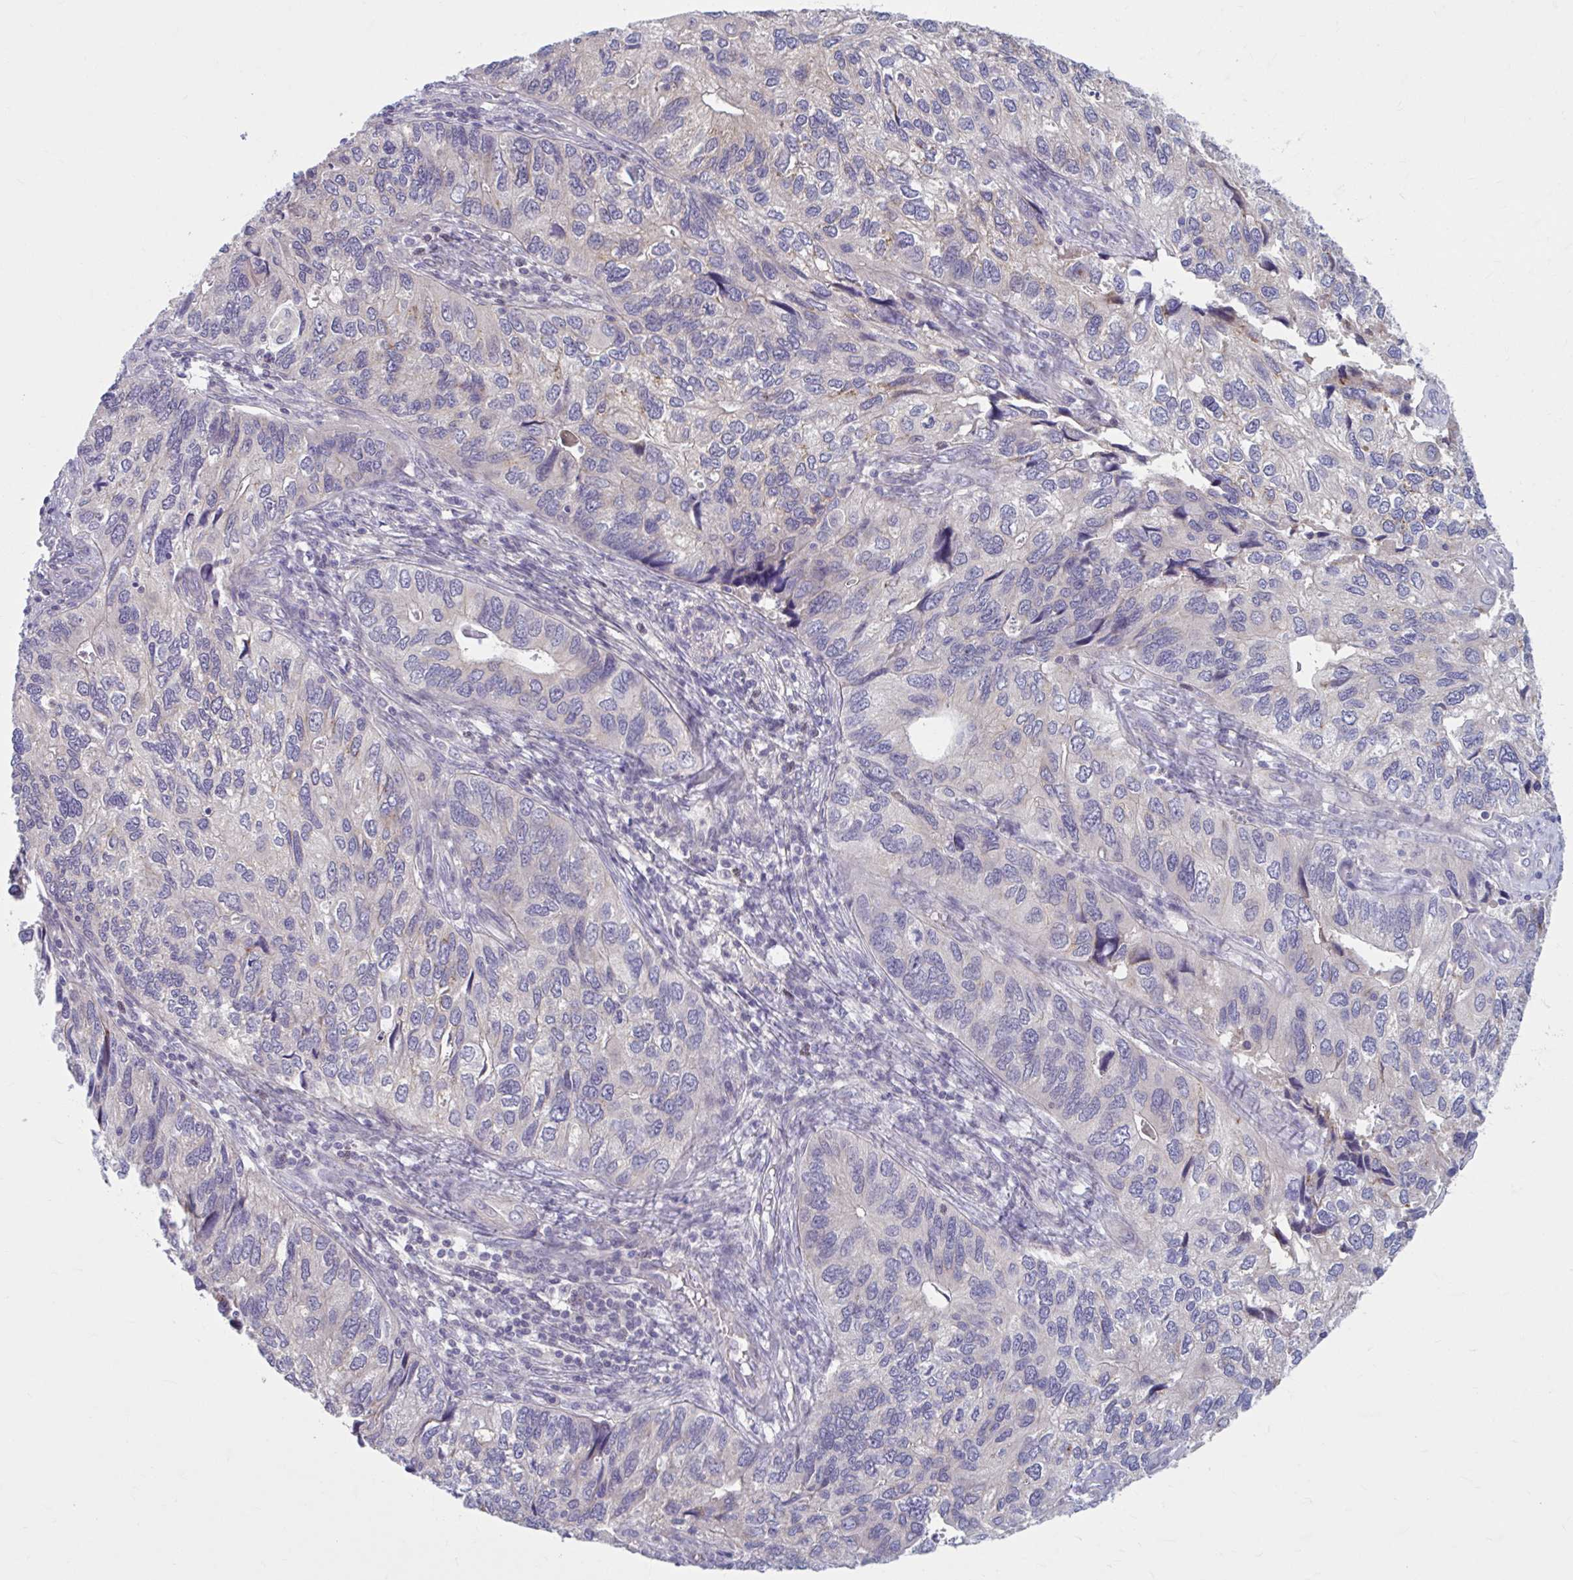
{"staining": {"intensity": "weak", "quantity": "<25%", "location": "cytoplasmic/membranous"}, "tissue": "endometrial cancer", "cell_type": "Tumor cells", "image_type": "cancer", "snomed": [{"axis": "morphology", "description": "Carcinoma, NOS"}, {"axis": "topography", "description": "Uterus"}], "caption": "IHC photomicrograph of neoplastic tissue: human endometrial cancer stained with DAB (3,3'-diaminobenzidine) shows no significant protein positivity in tumor cells.", "gene": "CHST3", "patient": {"sex": "female", "age": 76}}